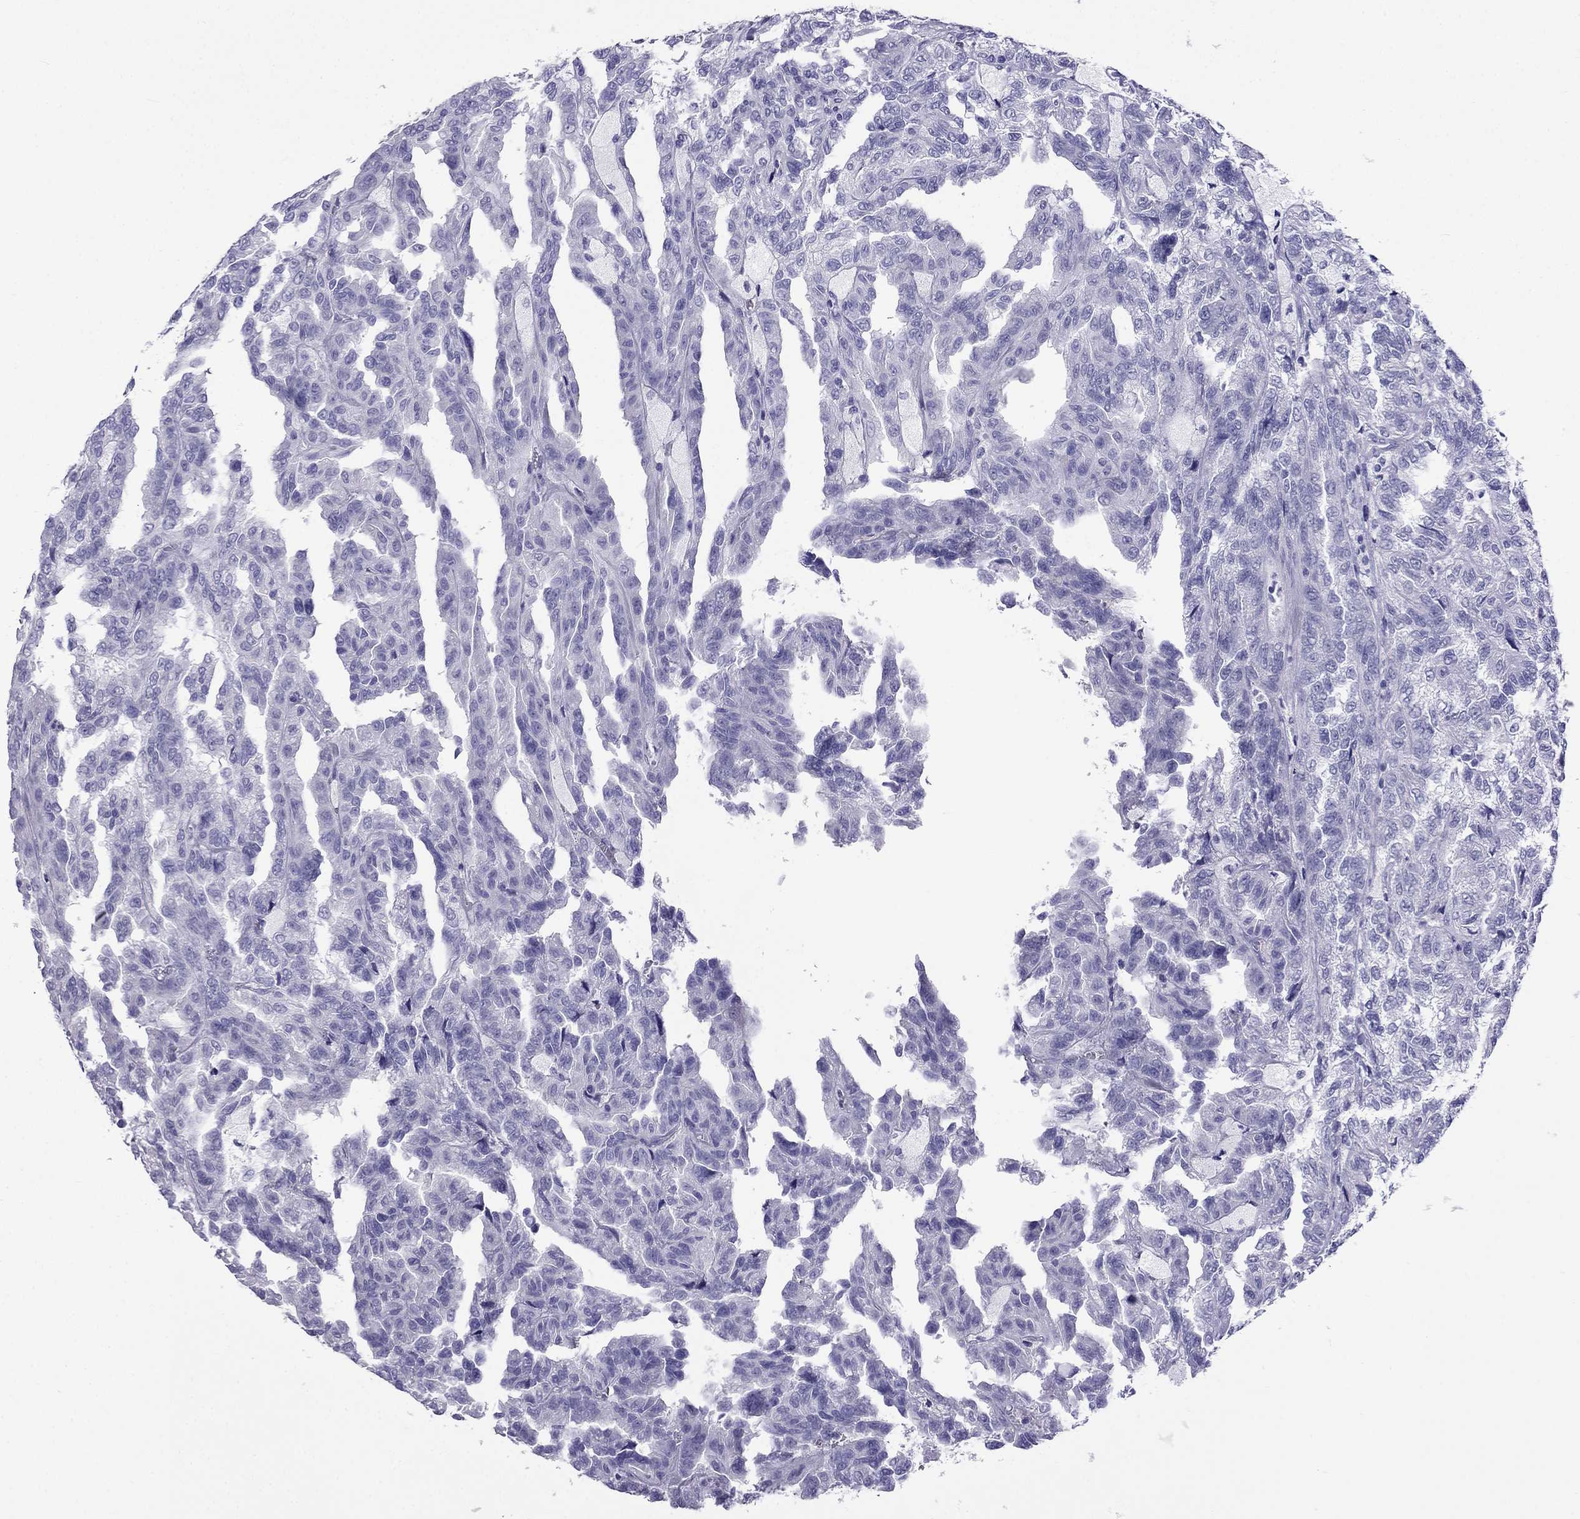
{"staining": {"intensity": "negative", "quantity": "none", "location": "none"}, "tissue": "renal cancer", "cell_type": "Tumor cells", "image_type": "cancer", "snomed": [{"axis": "morphology", "description": "Adenocarcinoma, NOS"}, {"axis": "topography", "description": "Kidney"}], "caption": "Histopathology image shows no significant protein positivity in tumor cells of renal cancer.", "gene": "ARR3", "patient": {"sex": "male", "age": 79}}